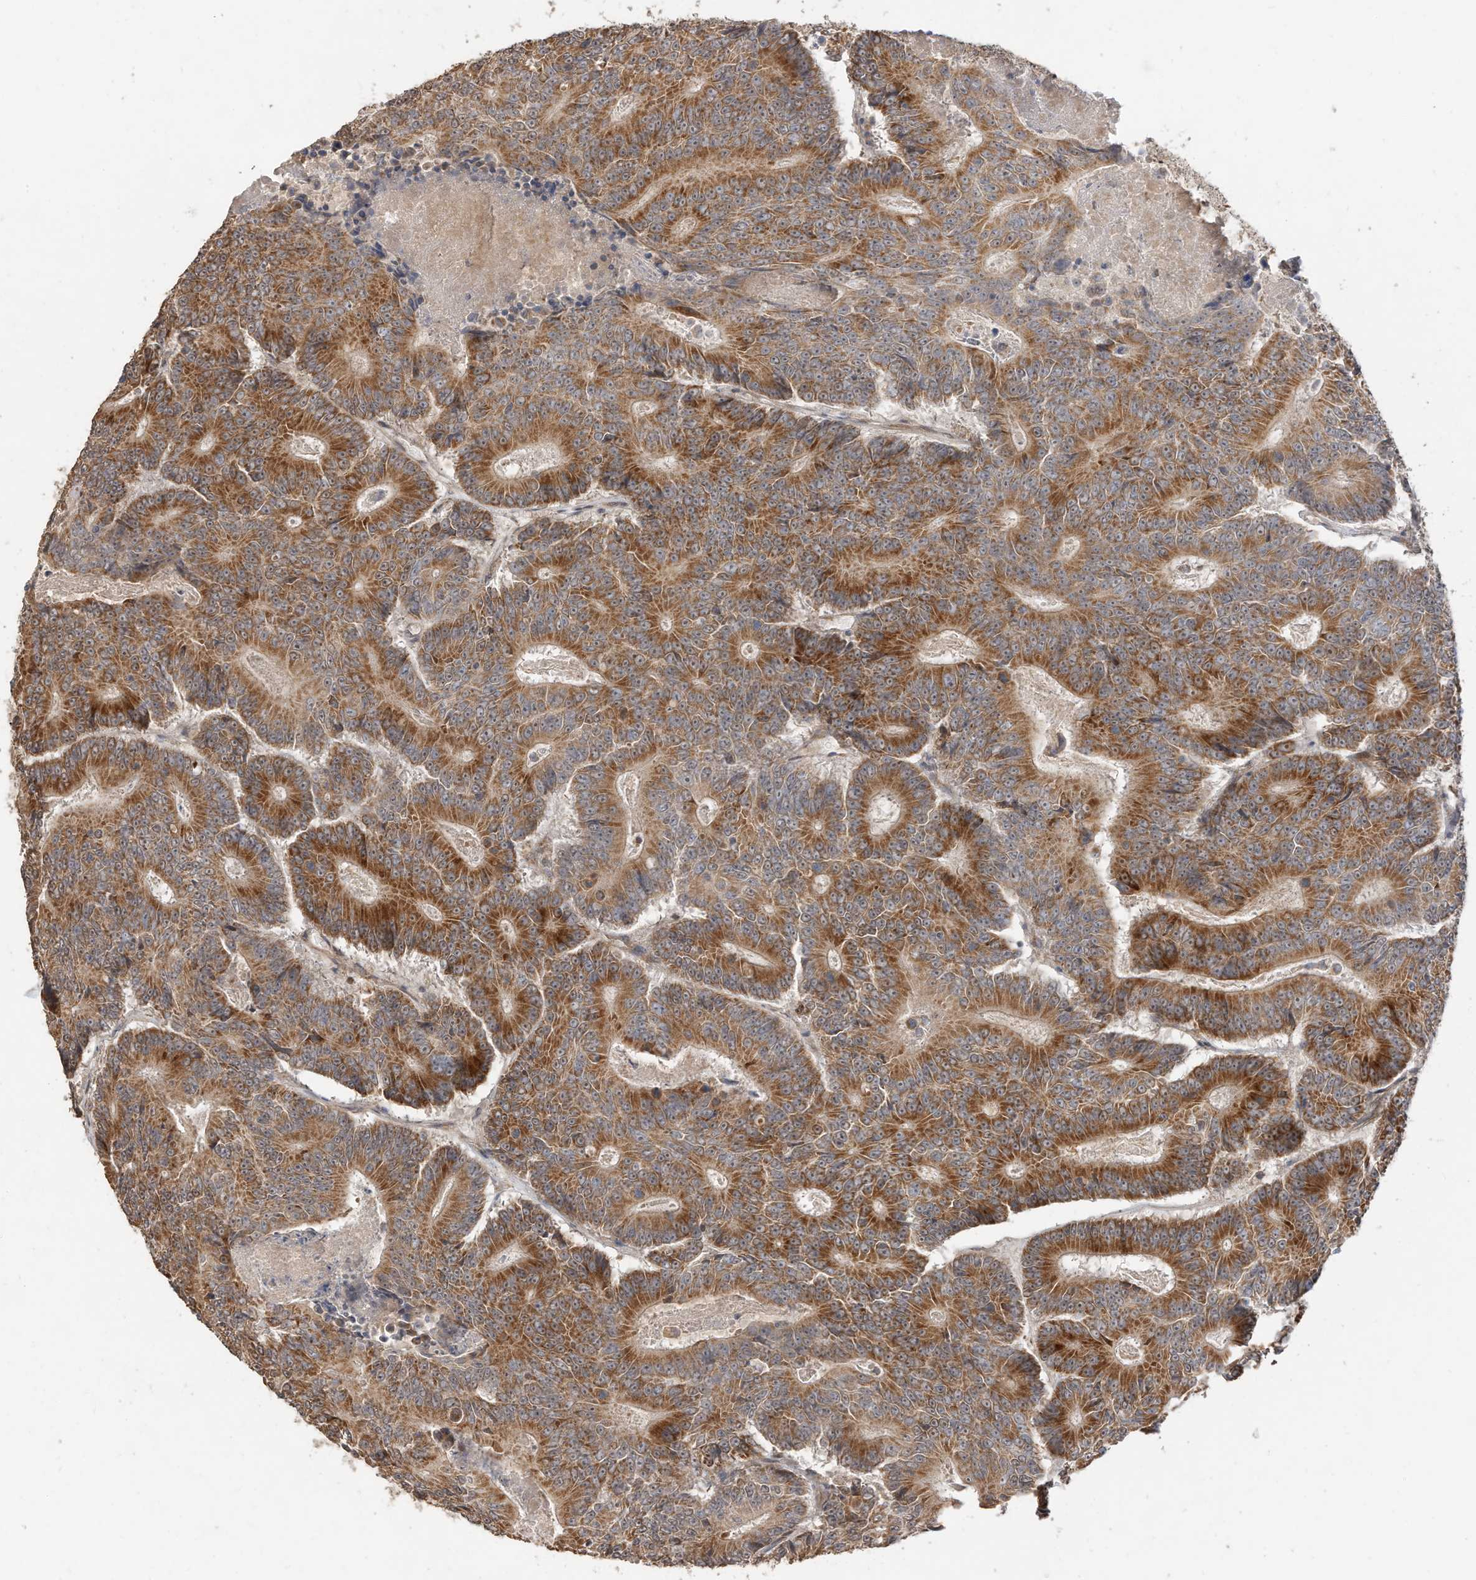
{"staining": {"intensity": "moderate", "quantity": ">75%", "location": "cytoplasmic/membranous"}, "tissue": "colorectal cancer", "cell_type": "Tumor cells", "image_type": "cancer", "snomed": [{"axis": "morphology", "description": "Adenocarcinoma, NOS"}, {"axis": "topography", "description": "Colon"}], "caption": "Colorectal adenocarcinoma was stained to show a protein in brown. There is medium levels of moderate cytoplasmic/membranous expression in approximately >75% of tumor cells.", "gene": "CAGE1", "patient": {"sex": "male", "age": 83}}